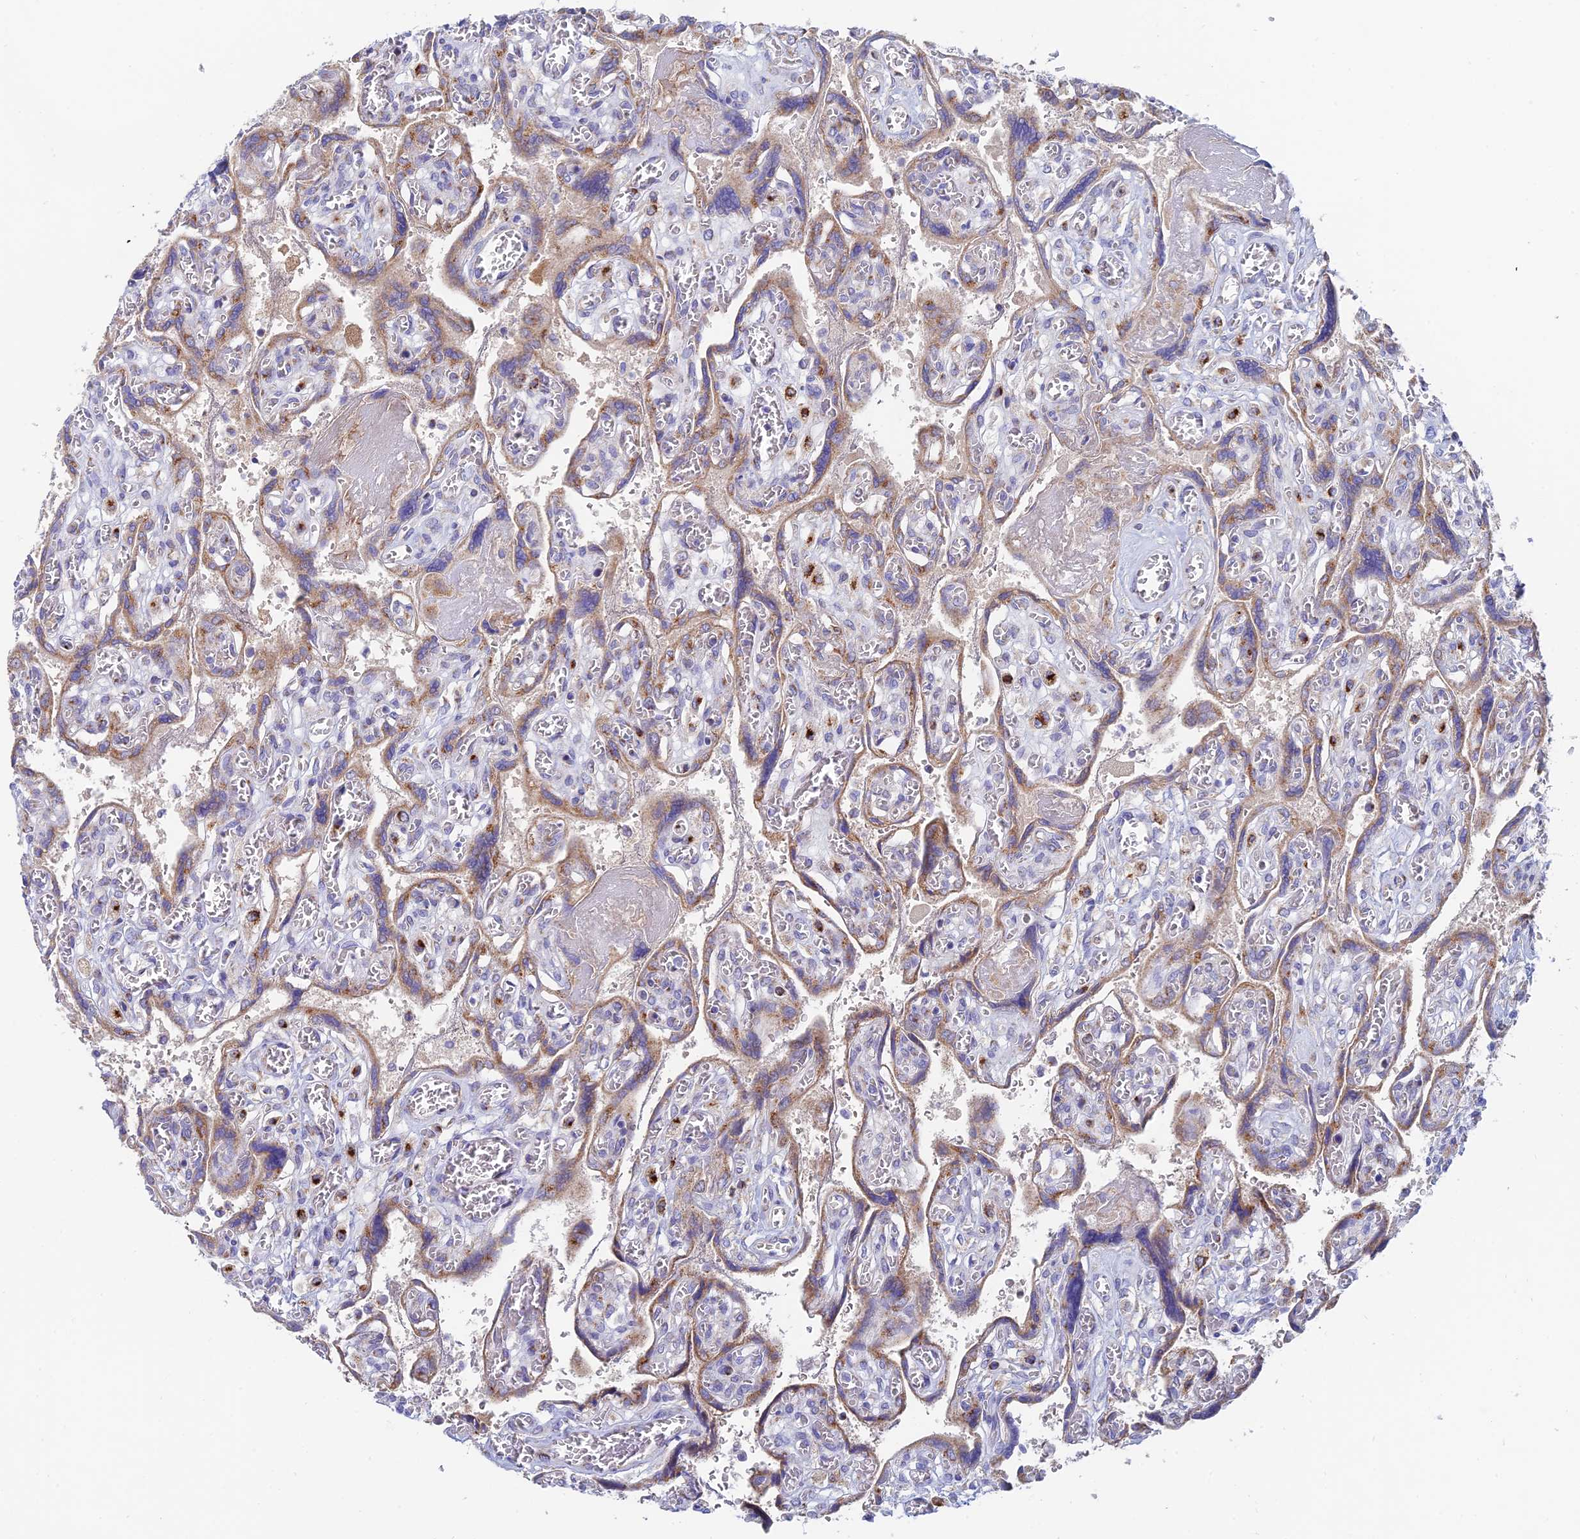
{"staining": {"intensity": "moderate", "quantity": "25%-75%", "location": "cytoplasmic/membranous"}, "tissue": "placenta", "cell_type": "Trophoblastic cells", "image_type": "normal", "snomed": [{"axis": "morphology", "description": "Normal tissue, NOS"}, {"axis": "topography", "description": "Placenta"}], "caption": "Moderate cytoplasmic/membranous positivity for a protein is identified in approximately 25%-75% of trophoblastic cells of unremarkable placenta using immunohistochemistry.", "gene": "ENSG00000267561", "patient": {"sex": "female", "age": 39}}